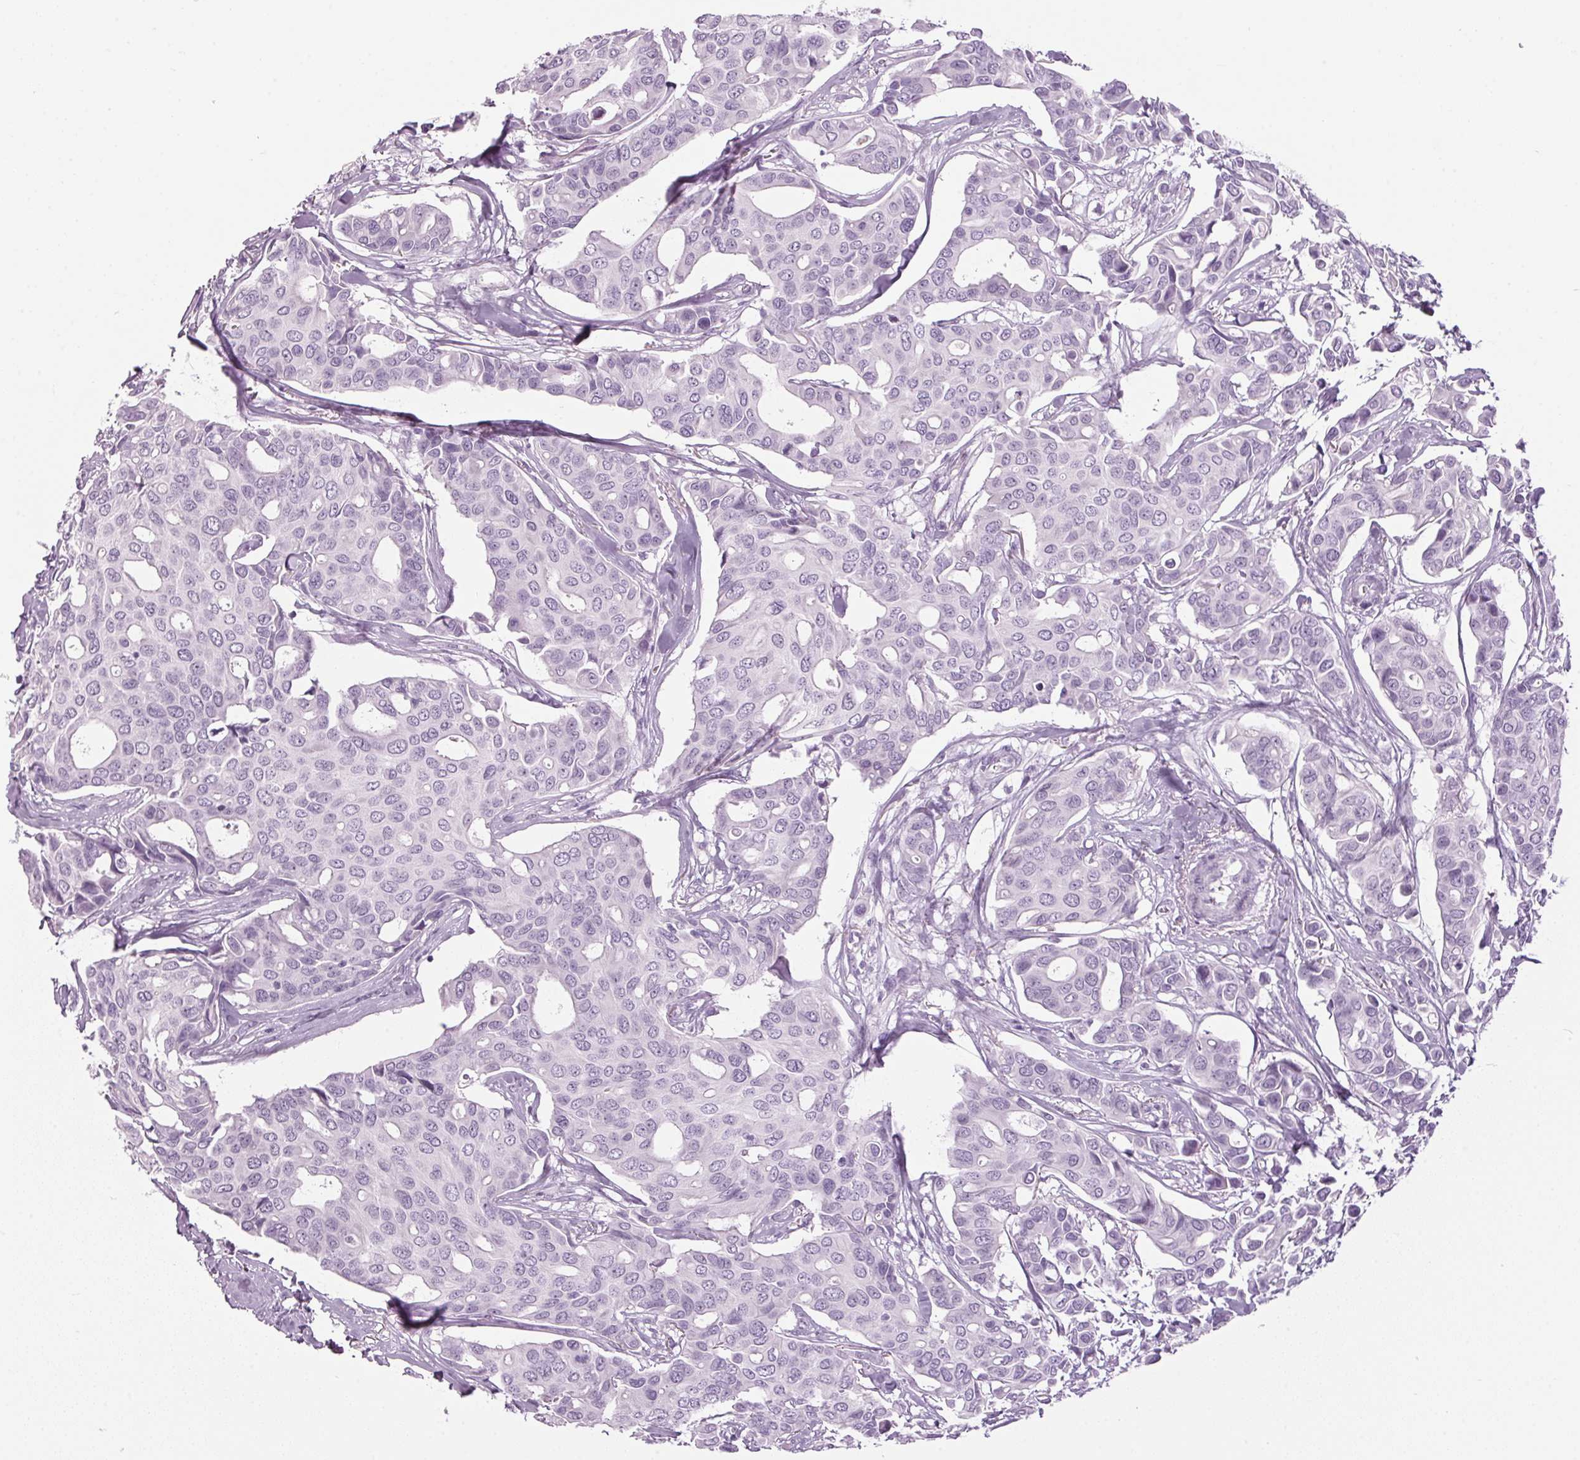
{"staining": {"intensity": "negative", "quantity": "none", "location": "none"}, "tissue": "breast cancer", "cell_type": "Tumor cells", "image_type": "cancer", "snomed": [{"axis": "morphology", "description": "Duct carcinoma"}, {"axis": "topography", "description": "Breast"}], "caption": "There is no significant expression in tumor cells of breast infiltrating ductal carcinoma.", "gene": "PPP1R1A", "patient": {"sex": "female", "age": 54}}